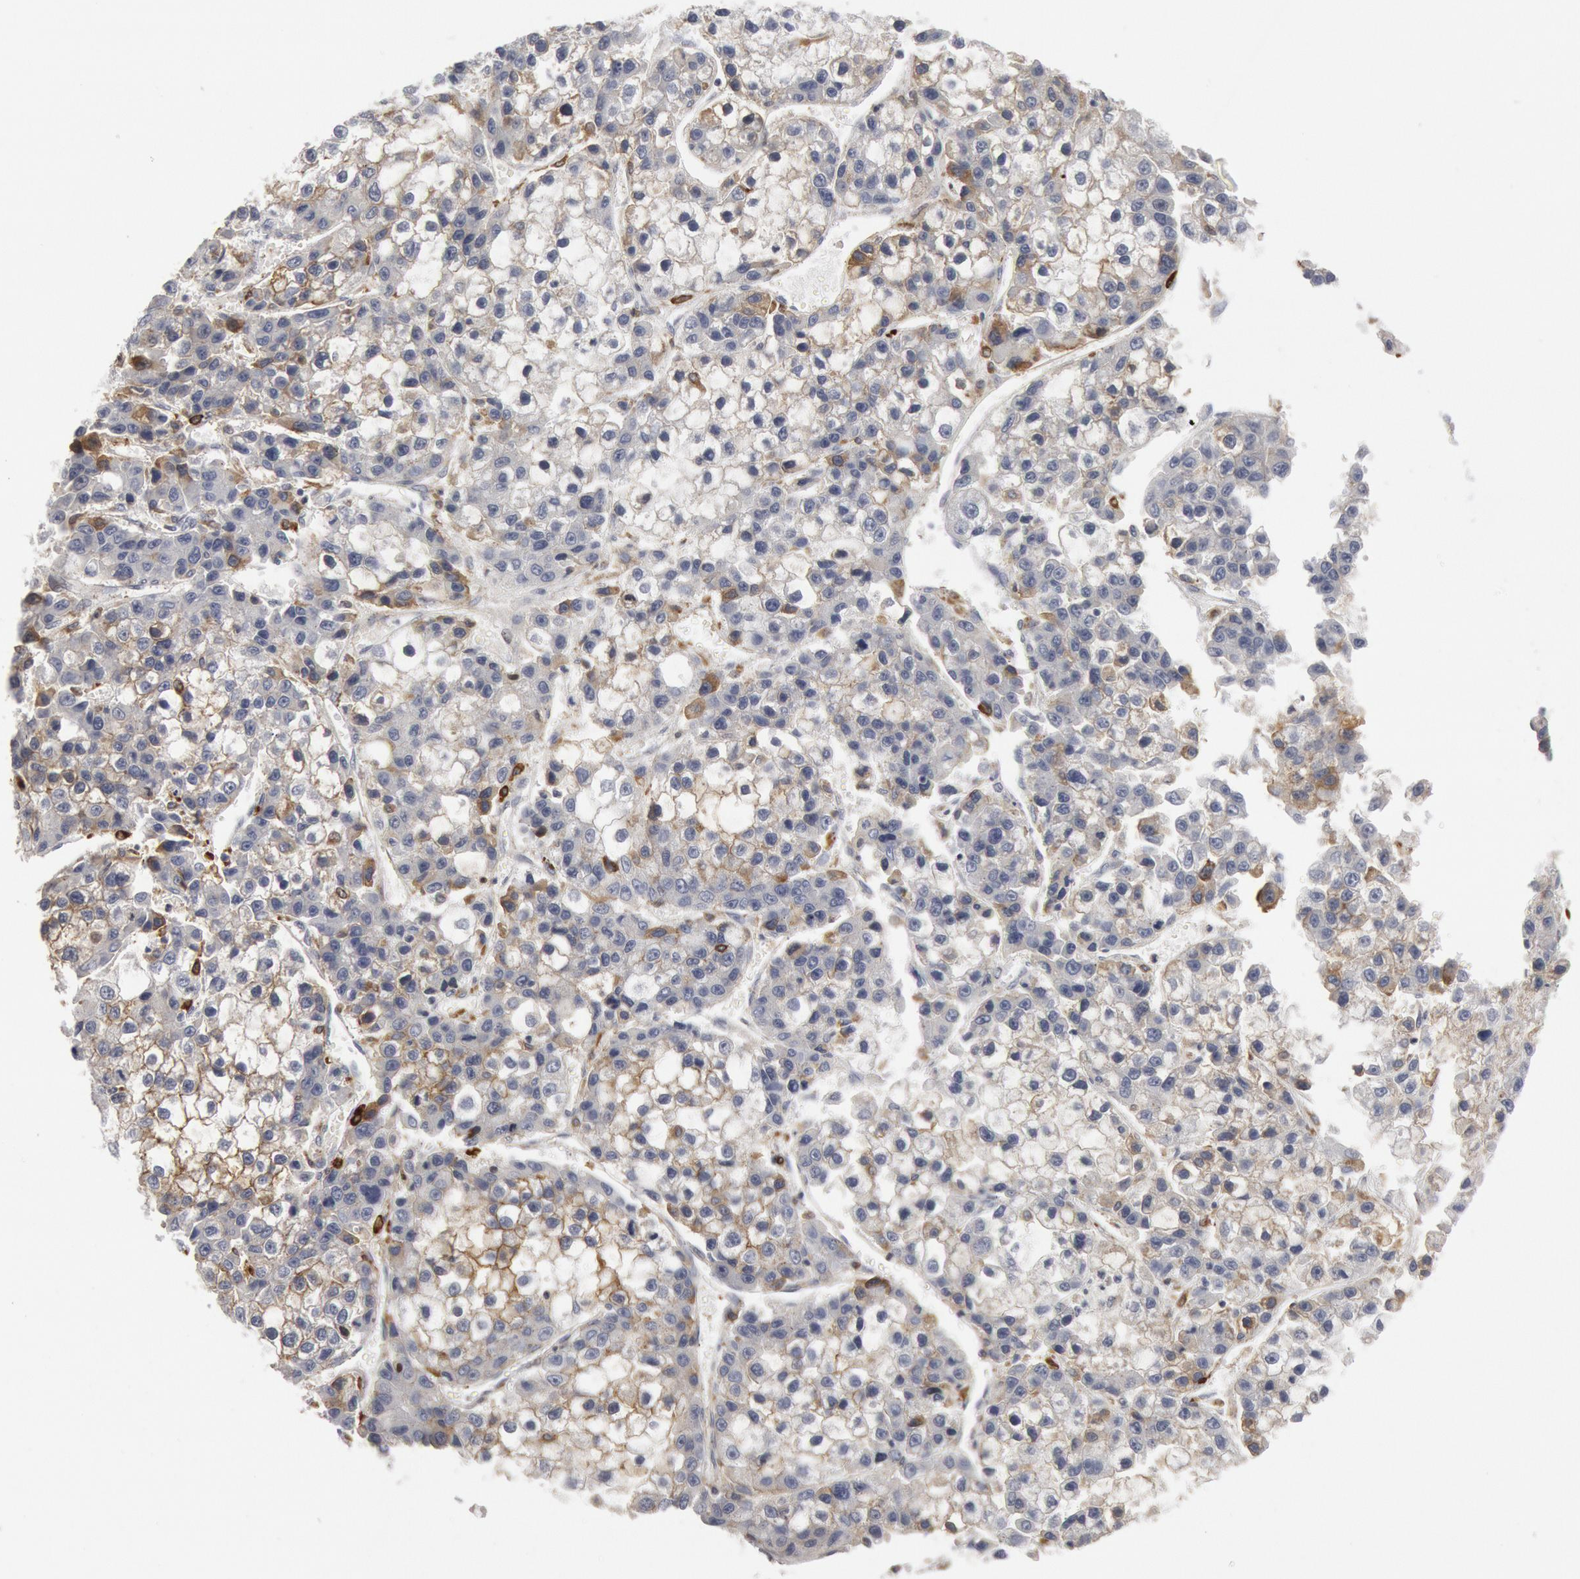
{"staining": {"intensity": "negative", "quantity": "none", "location": "none"}, "tissue": "liver cancer", "cell_type": "Tumor cells", "image_type": "cancer", "snomed": [{"axis": "morphology", "description": "Carcinoma, Hepatocellular, NOS"}, {"axis": "topography", "description": "Liver"}], "caption": "IHC image of neoplastic tissue: liver hepatocellular carcinoma stained with DAB (3,3'-diaminobenzidine) exhibits no significant protein positivity in tumor cells. (DAB (3,3'-diaminobenzidine) immunohistochemistry (IHC), high magnification).", "gene": "C1QC", "patient": {"sex": "female", "age": 66}}